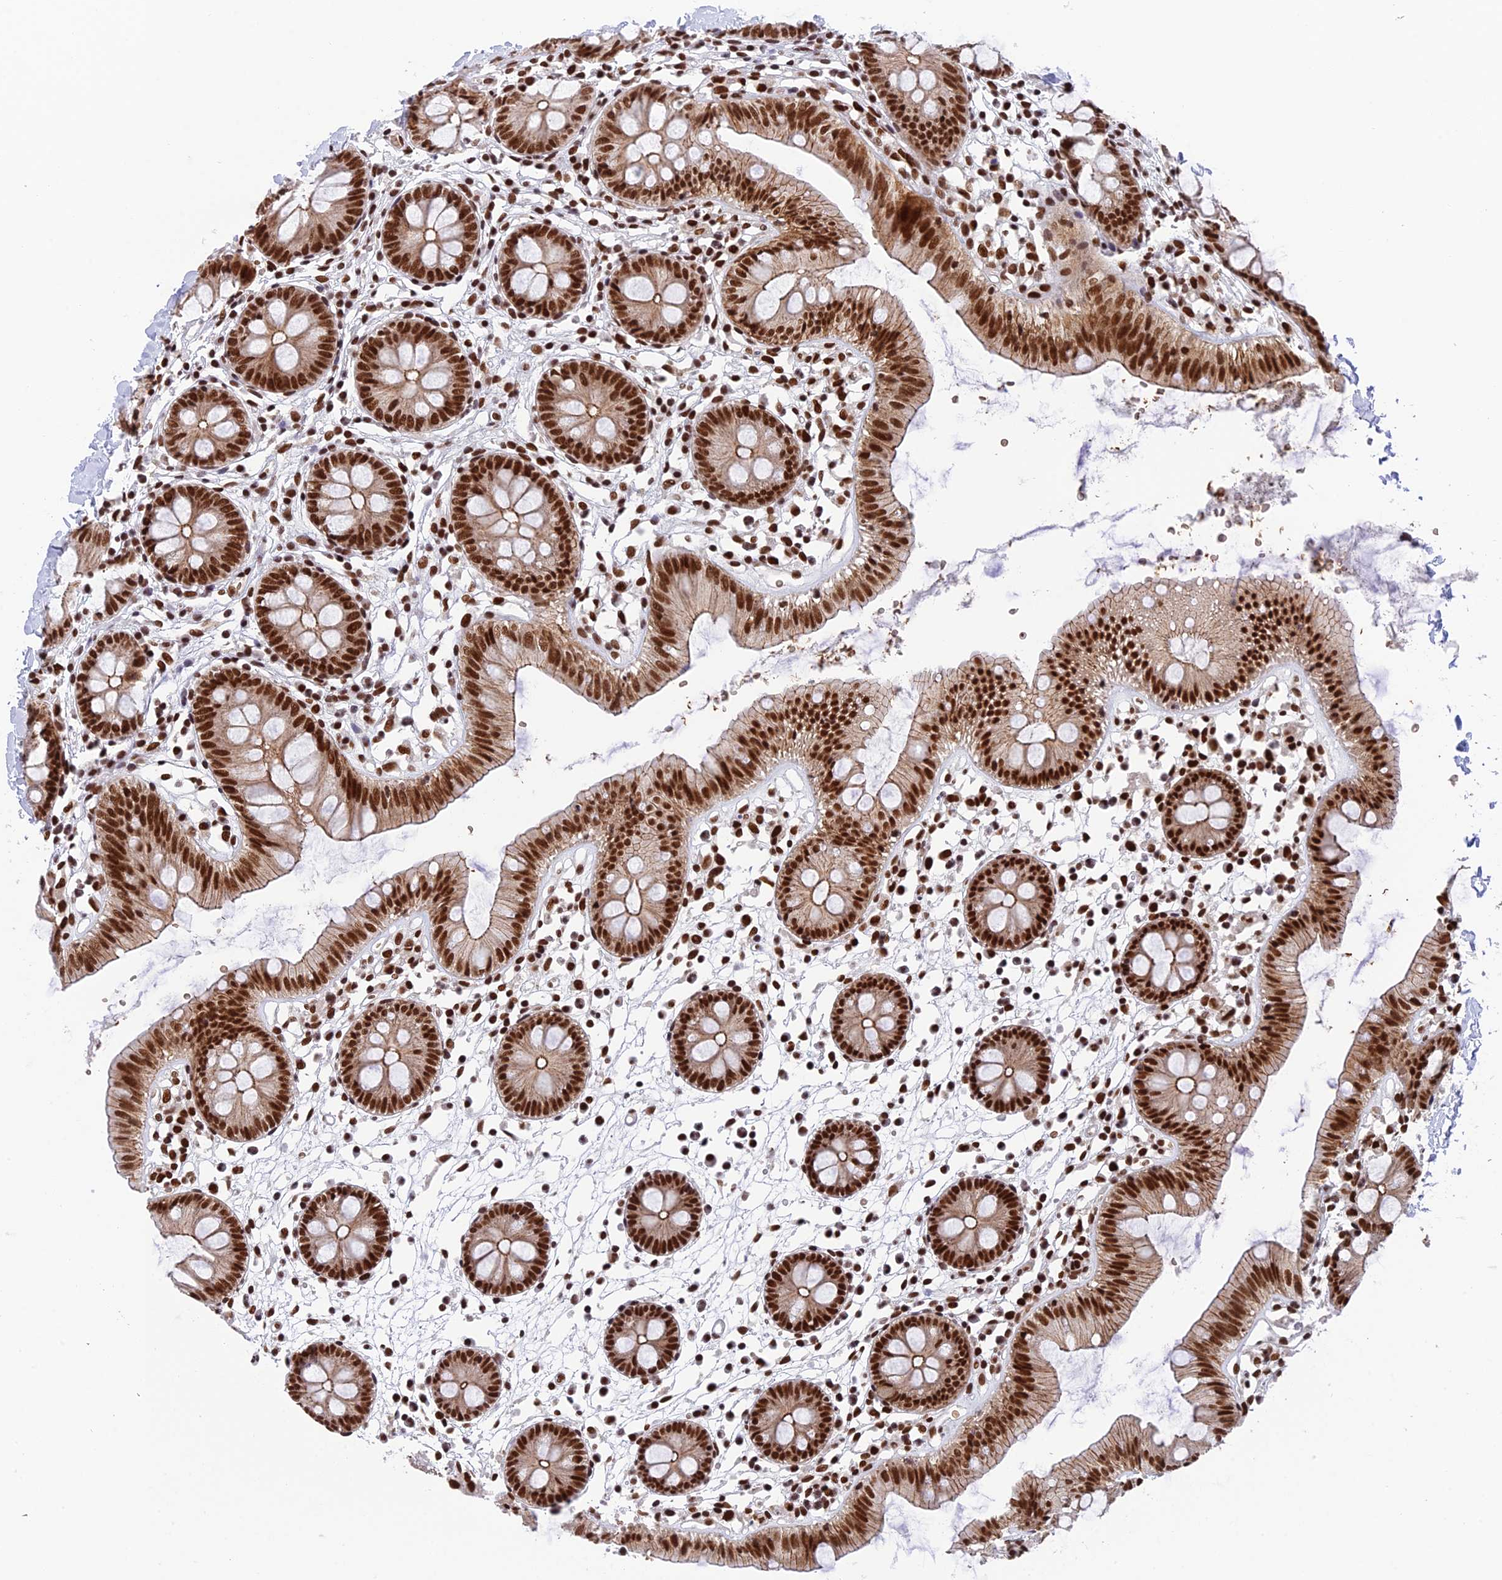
{"staining": {"intensity": "strong", "quantity": ">75%", "location": "nuclear"}, "tissue": "colon", "cell_type": "Endothelial cells", "image_type": "normal", "snomed": [{"axis": "morphology", "description": "Normal tissue, NOS"}, {"axis": "topography", "description": "Colon"}], "caption": "IHC micrograph of normal human colon stained for a protein (brown), which shows high levels of strong nuclear positivity in about >75% of endothelial cells.", "gene": "EEF1AKMT3", "patient": {"sex": "male", "age": 56}}